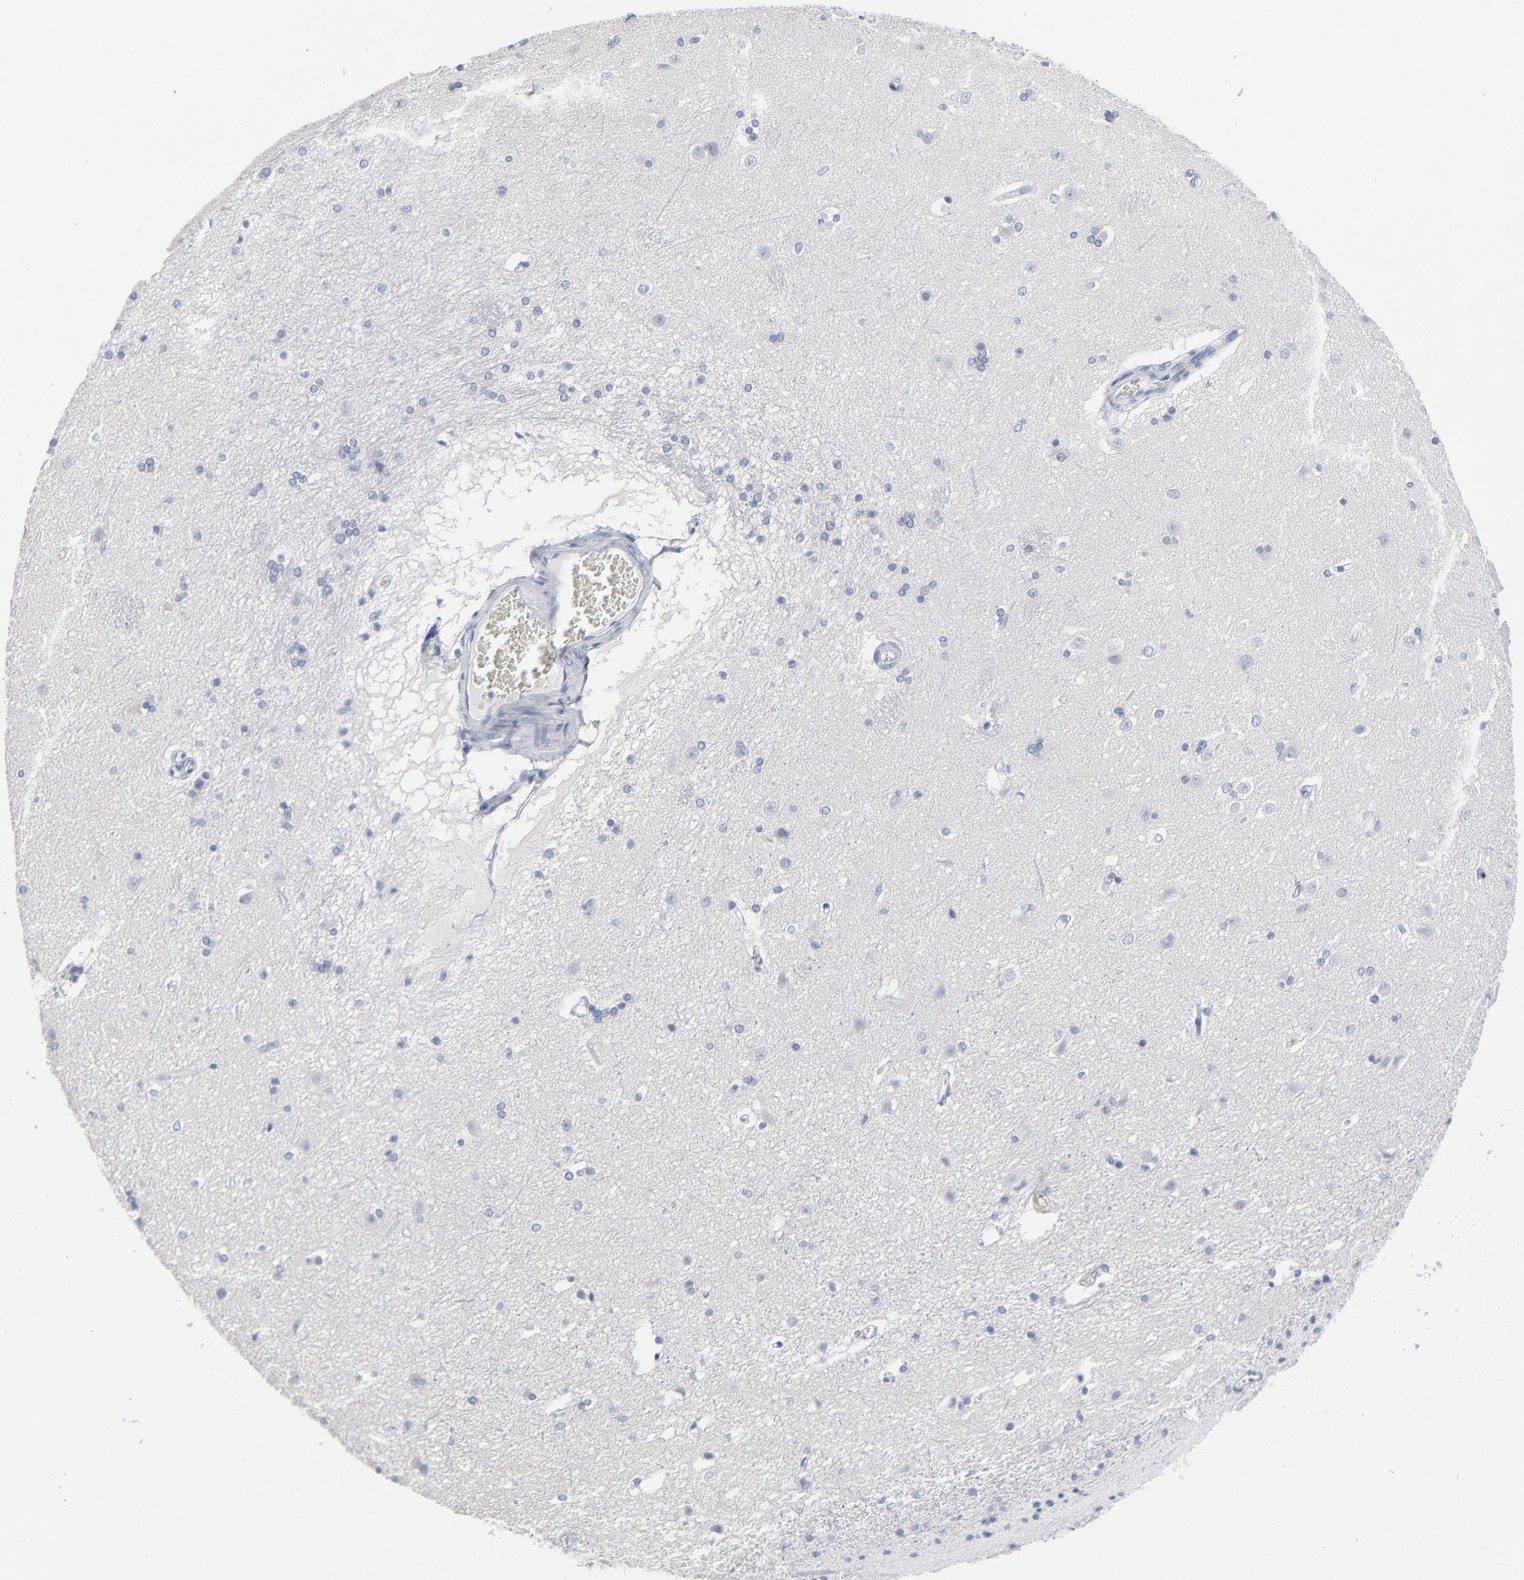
{"staining": {"intensity": "negative", "quantity": "none", "location": "none"}, "tissue": "caudate", "cell_type": "Glial cells", "image_type": "normal", "snomed": [{"axis": "morphology", "description": "Normal tissue, NOS"}, {"axis": "topography", "description": "Lateral ventricle wall"}], "caption": "Immunohistochemistry of unremarkable caudate exhibits no expression in glial cells. Nuclei are stained in blue.", "gene": "PAGE1", "patient": {"sex": "female", "age": 19}}